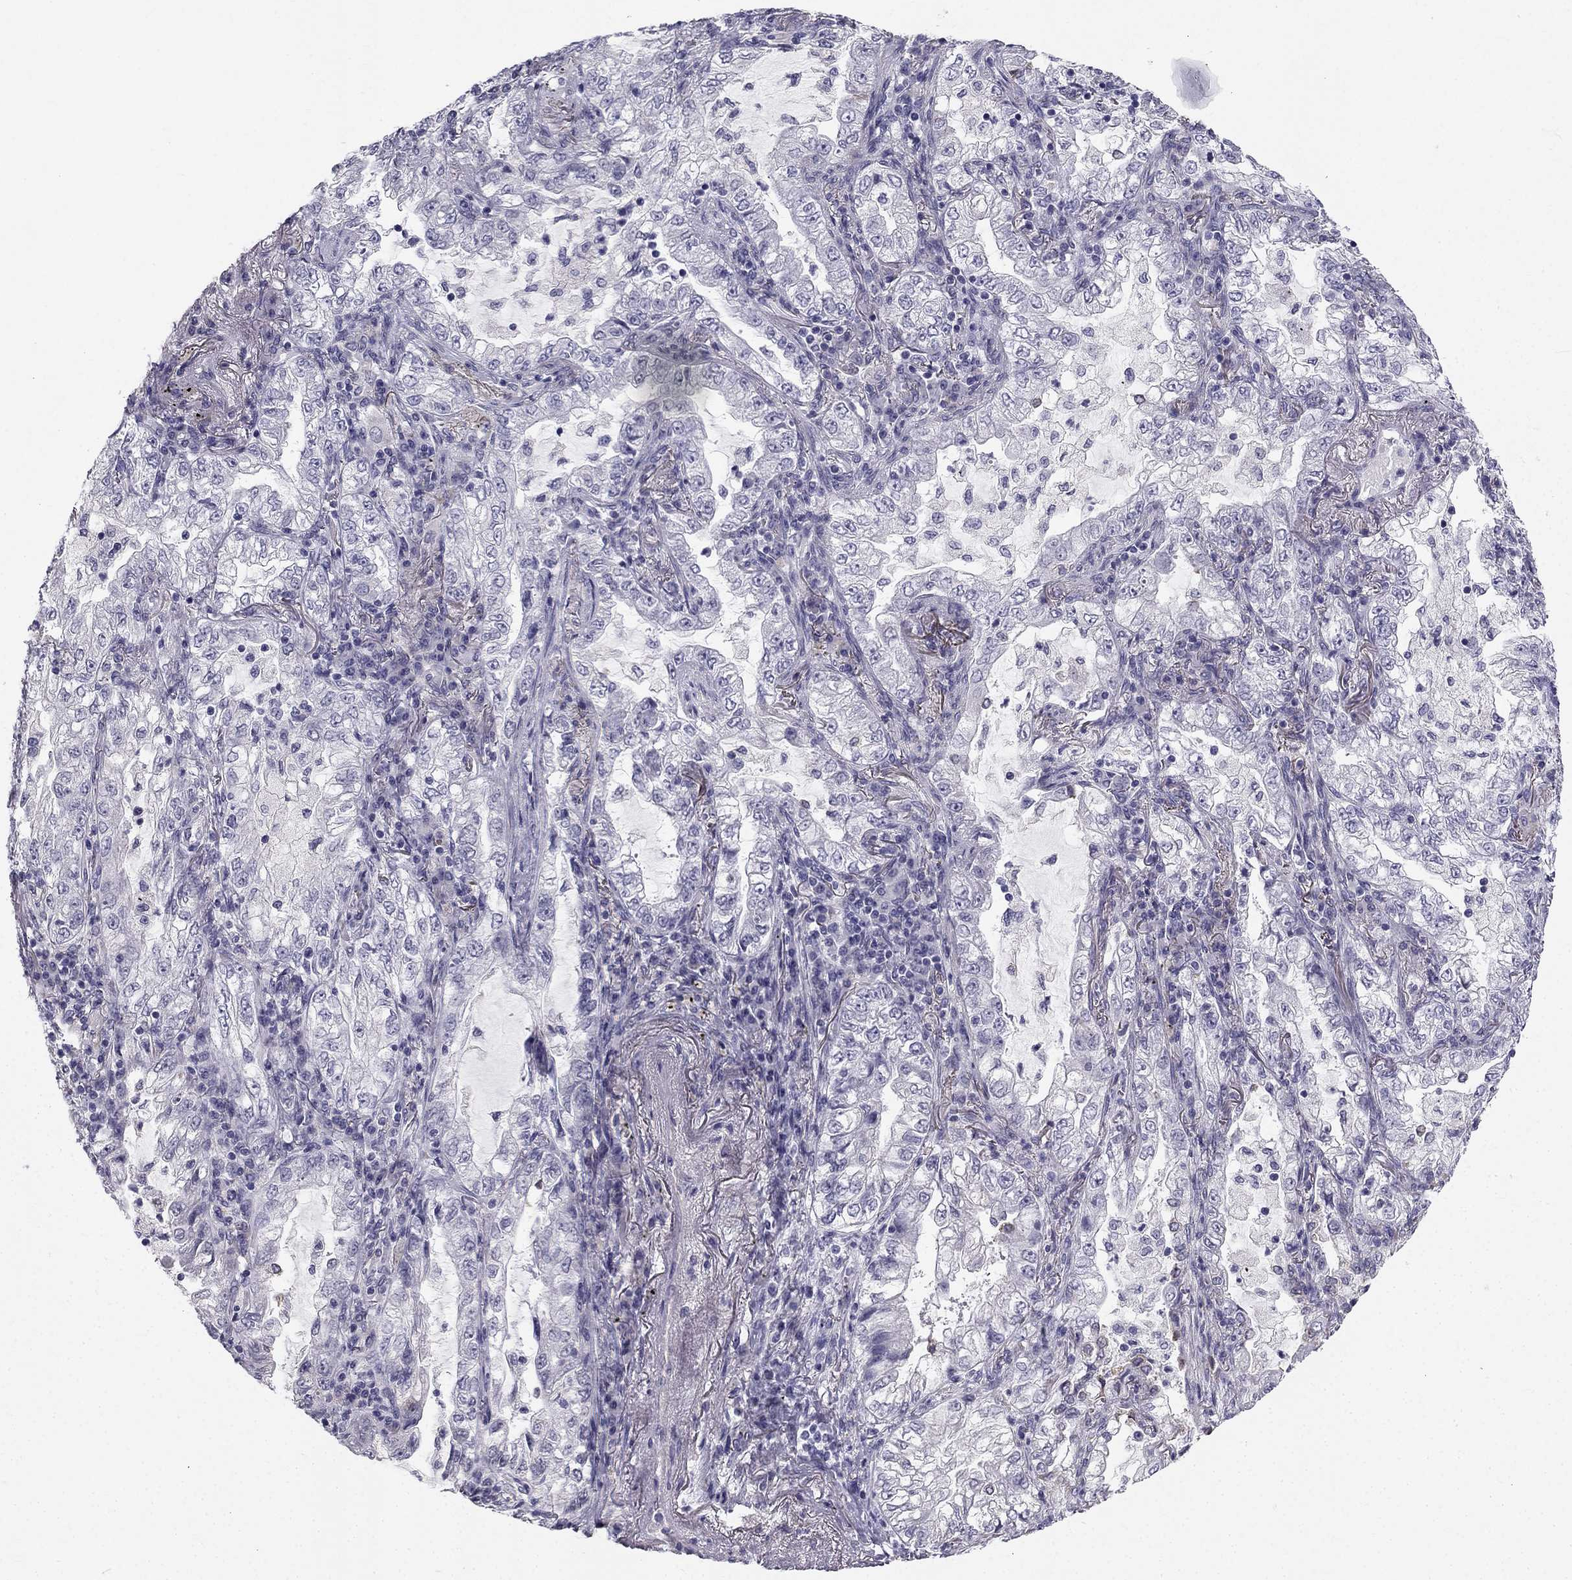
{"staining": {"intensity": "negative", "quantity": "none", "location": "none"}, "tissue": "lung cancer", "cell_type": "Tumor cells", "image_type": "cancer", "snomed": [{"axis": "morphology", "description": "Adenocarcinoma, NOS"}, {"axis": "topography", "description": "Lung"}], "caption": "Lung adenocarcinoma was stained to show a protein in brown. There is no significant expression in tumor cells.", "gene": "CCDC40", "patient": {"sex": "female", "age": 73}}